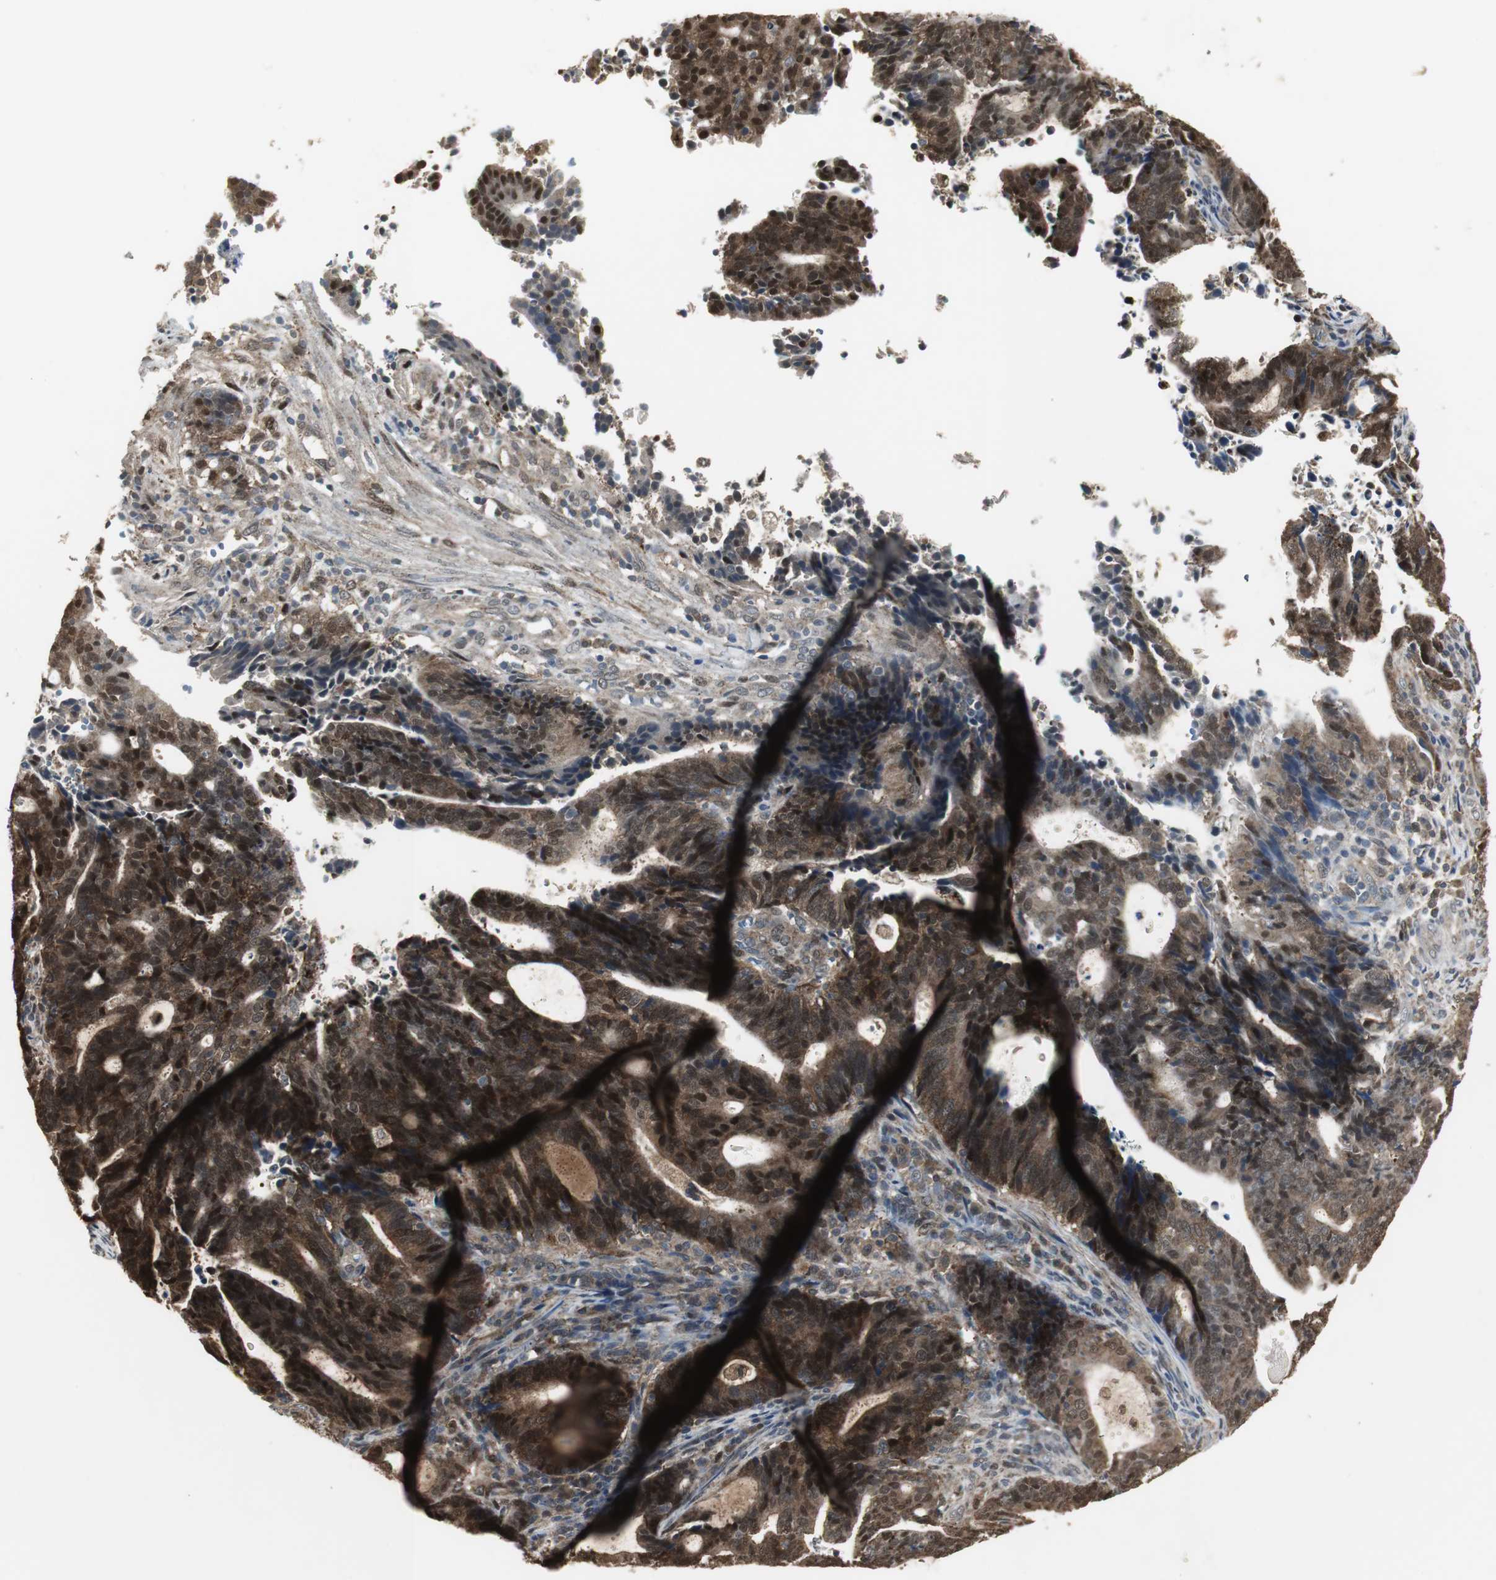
{"staining": {"intensity": "strong", "quantity": ">75%", "location": "cytoplasmic/membranous,nuclear"}, "tissue": "endometrial cancer", "cell_type": "Tumor cells", "image_type": "cancer", "snomed": [{"axis": "morphology", "description": "Adenocarcinoma, NOS"}, {"axis": "topography", "description": "Uterus"}], "caption": "A high amount of strong cytoplasmic/membranous and nuclear staining is appreciated in about >75% of tumor cells in adenocarcinoma (endometrial) tissue.", "gene": "PLIN3", "patient": {"sex": "female", "age": 83}}